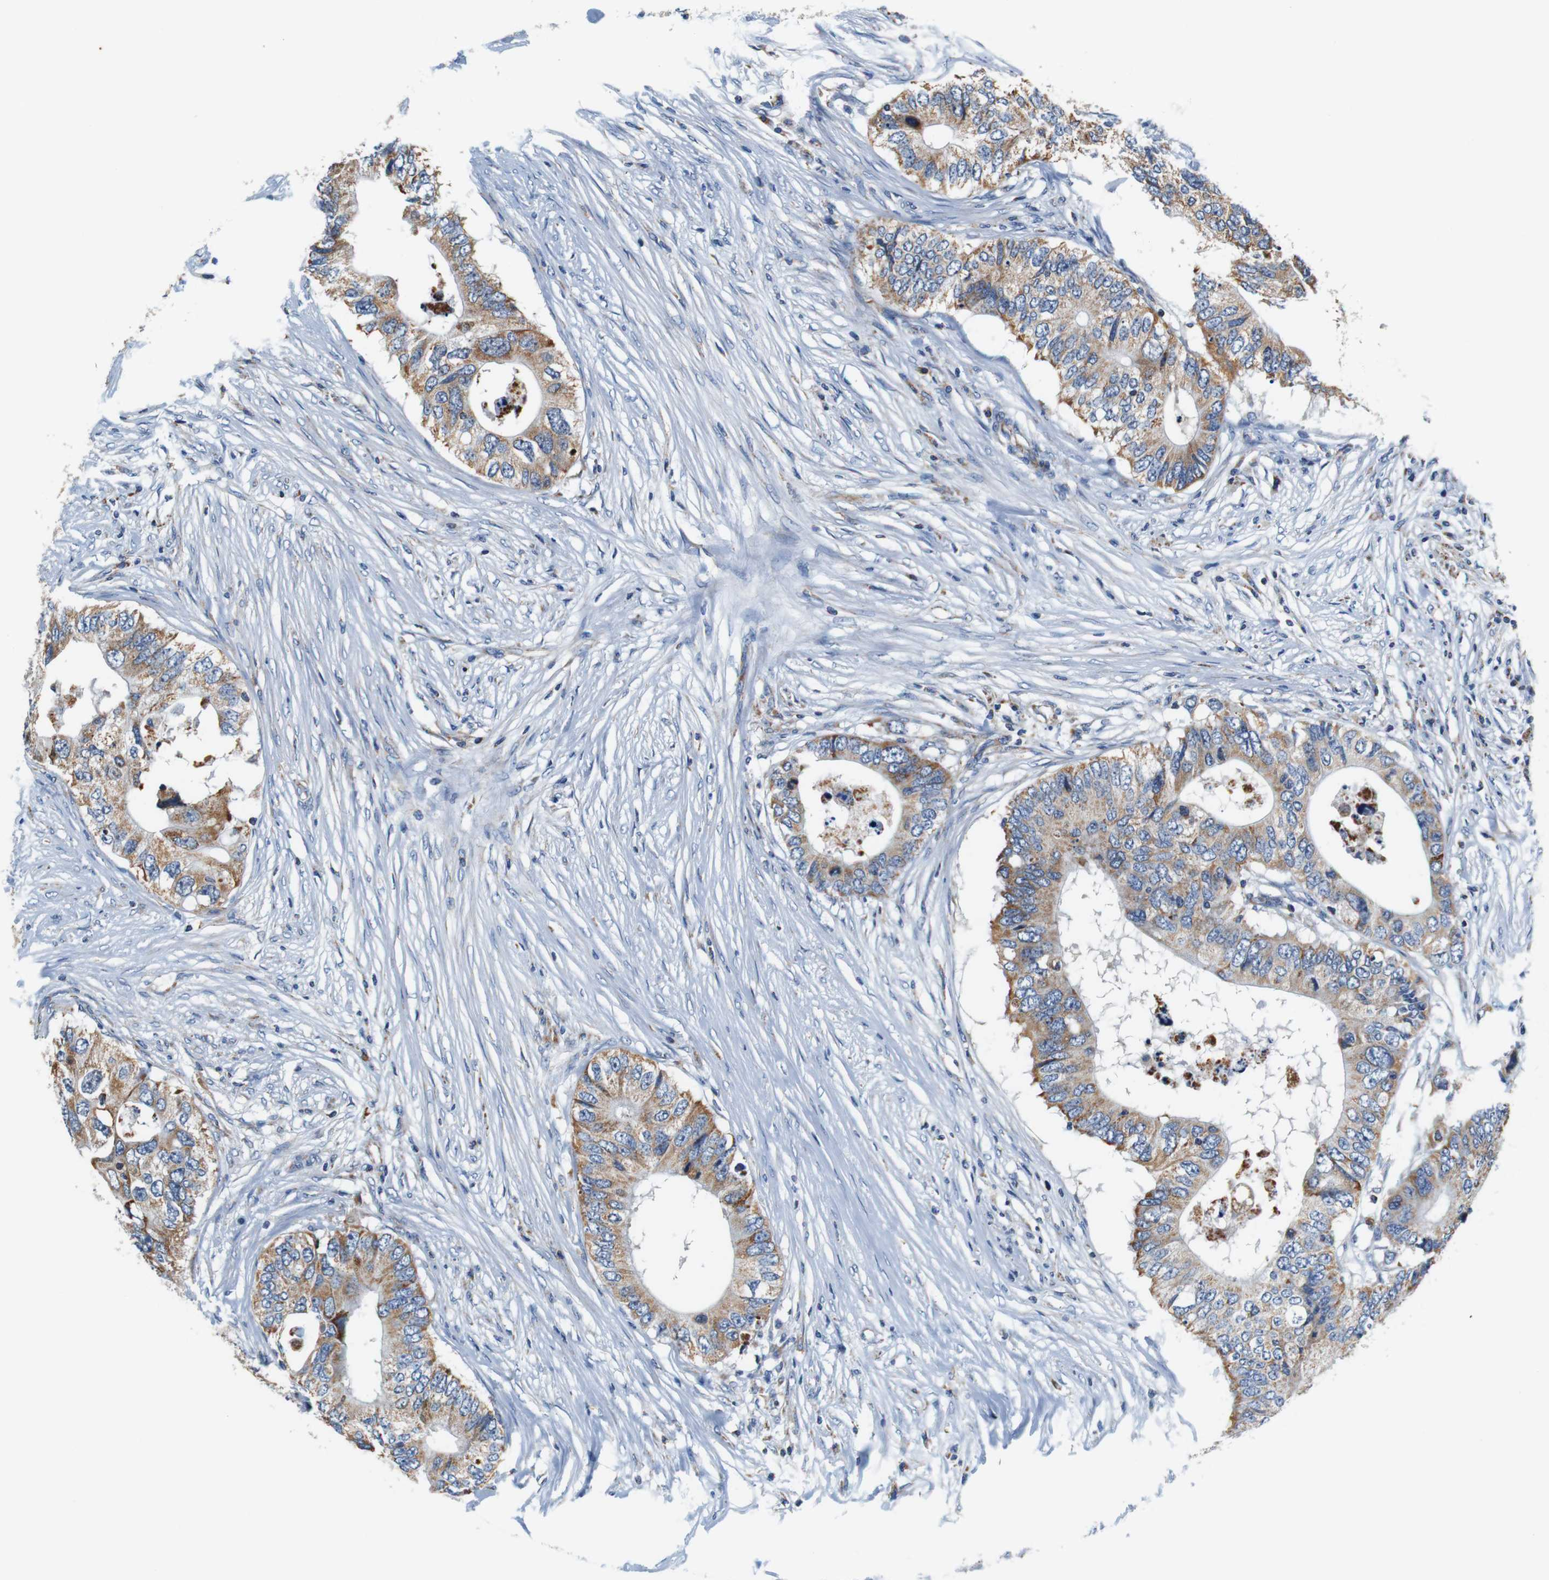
{"staining": {"intensity": "moderate", "quantity": ">75%", "location": "cytoplasmic/membranous"}, "tissue": "colorectal cancer", "cell_type": "Tumor cells", "image_type": "cancer", "snomed": [{"axis": "morphology", "description": "Adenocarcinoma, NOS"}, {"axis": "topography", "description": "Colon"}], "caption": "A brown stain labels moderate cytoplasmic/membranous staining of a protein in colorectal cancer (adenocarcinoma) tumor cells.", "gene": "LRP4", "patient": {"sex": "male", "age": 71}}